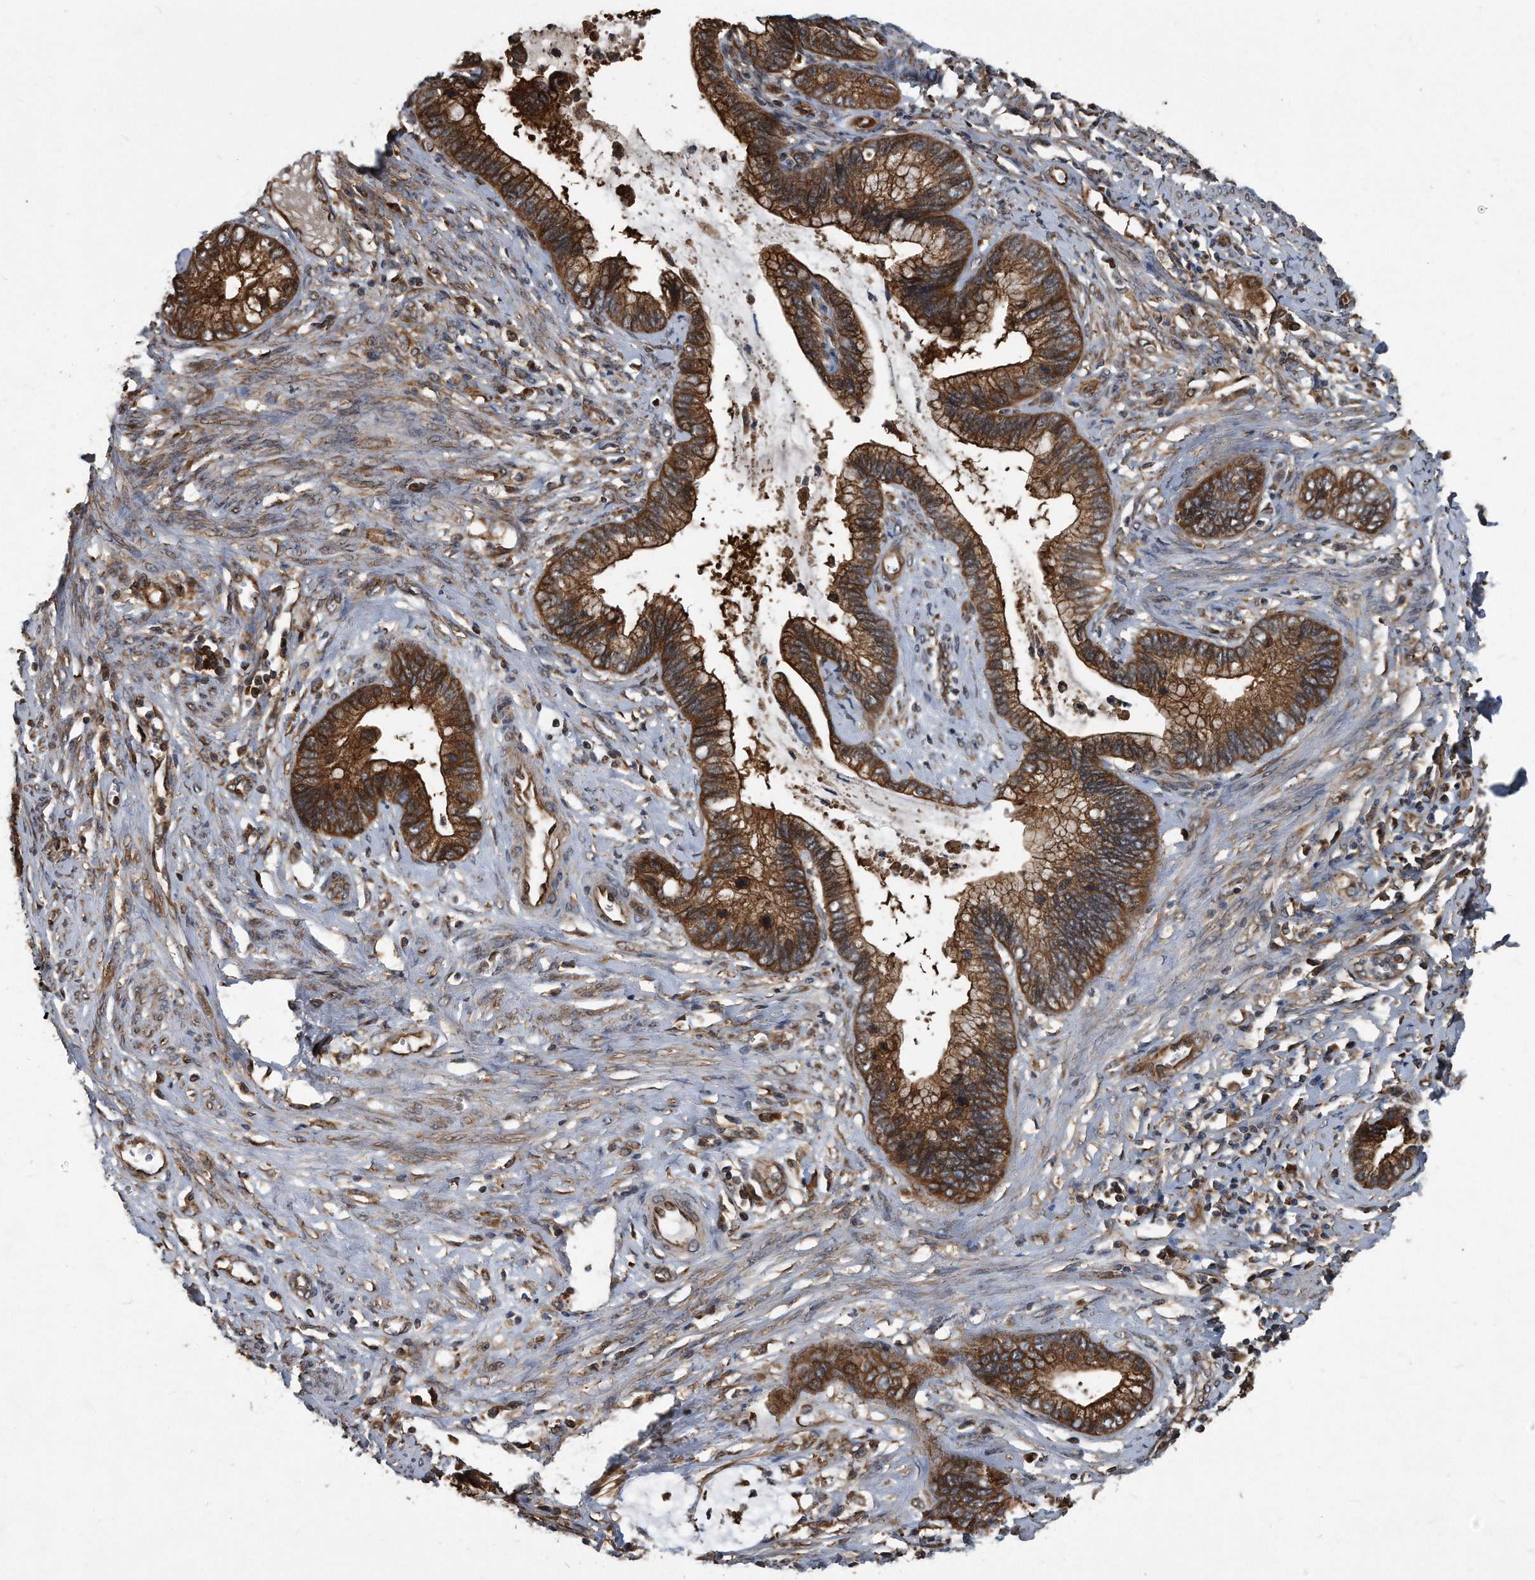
{"staining": {"intensity": "strong", "quantity": ">75%", "location": "cytoplasmic/membranous"}, "tissue": "cervical cancer", "cell_type": "Tumor cells", "image_type": "cancer", "snomed": [{"axis": "morphology", "description": "Adenocarcinoma, NOS"}, {"axis": "topography", "description": "Cervix"}], "caption": "Protein staining of cervical adenocarcinoma tissue displays strong cytoplasmic/membranous positivity in approximately >75% of tumor cells.", "gene": "FAM136A", "patient": {"sex": "female", "age": 44}}